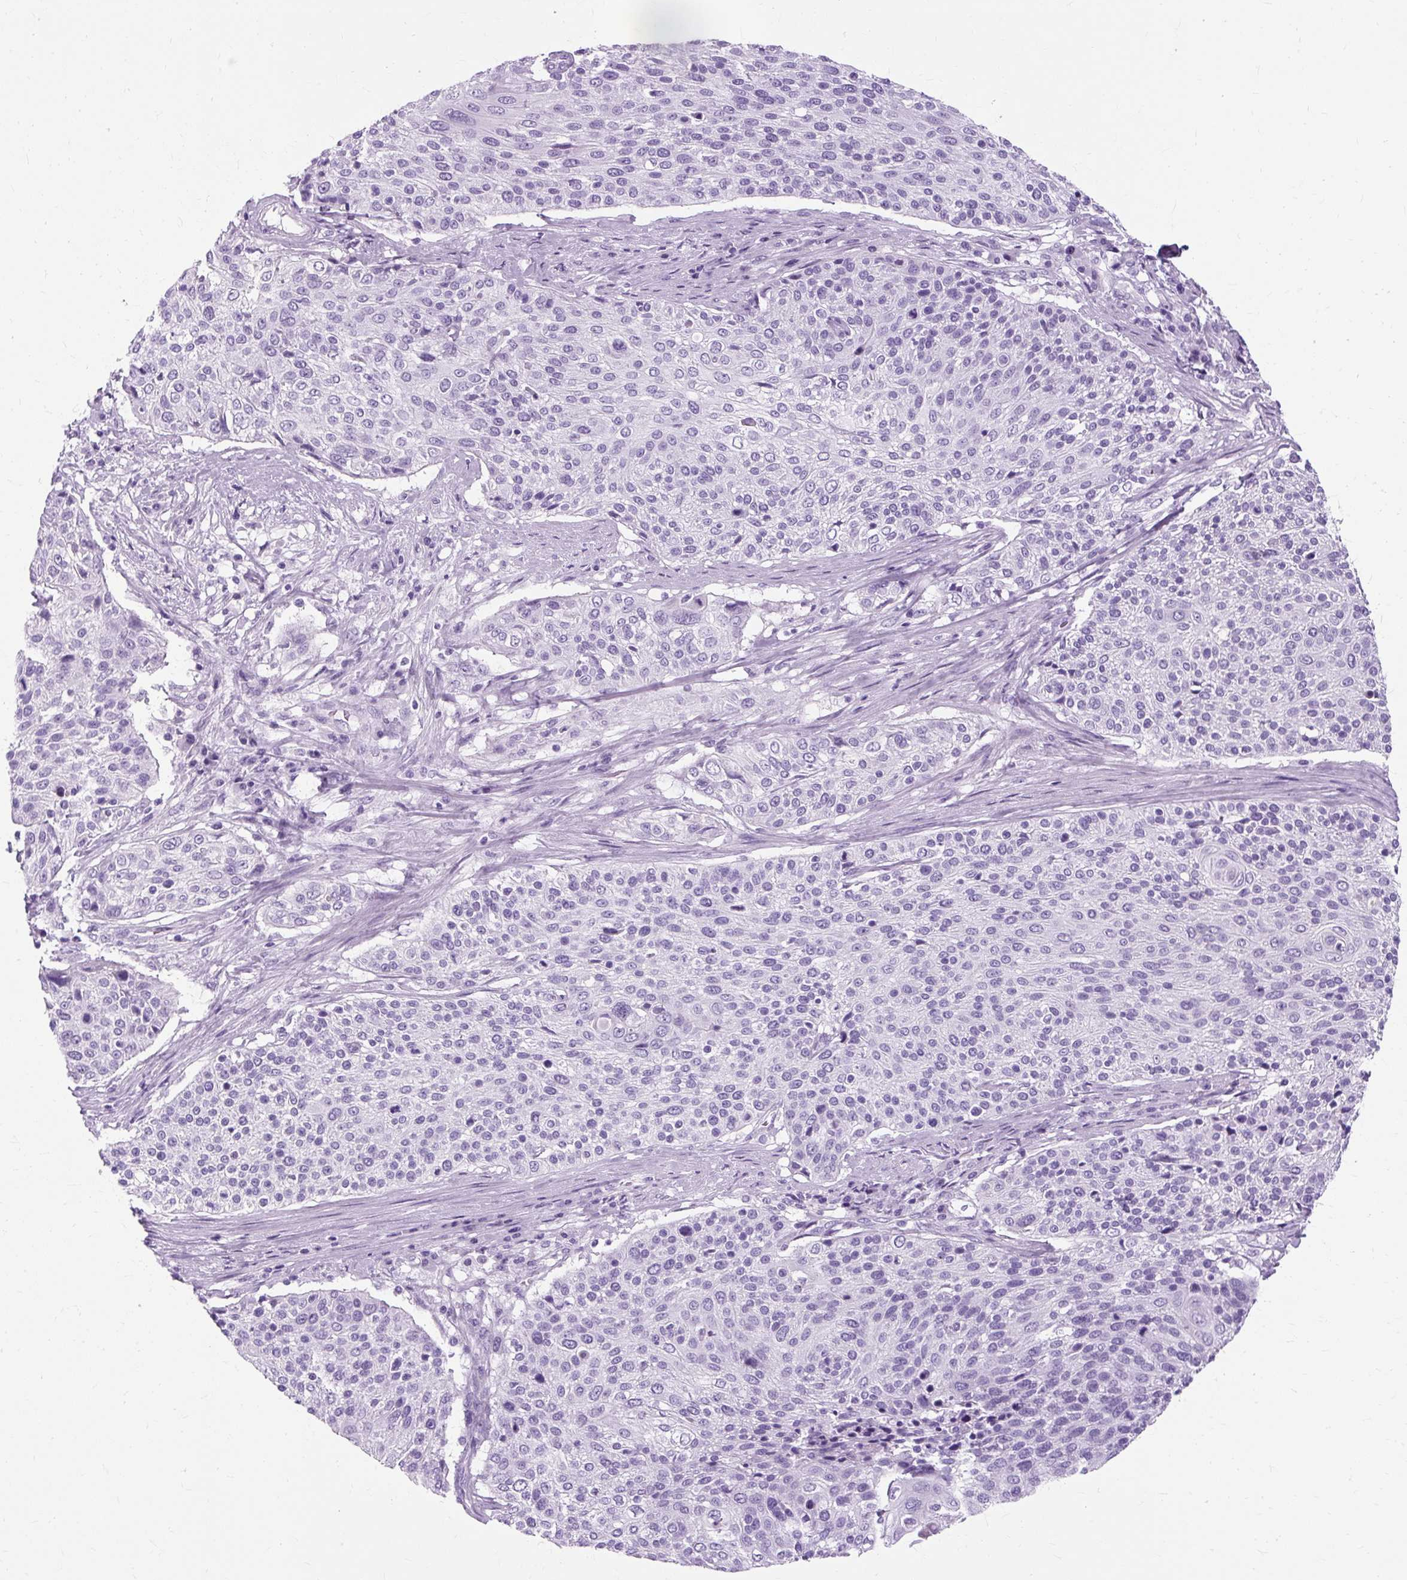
{"staining": {"intensity": "negative", "quantity": "none", "location": "none"}, "tissue": "cervical cancer", "cell_type": "Tumor cells", "image_type": "cancer", "snomed": [{"axis": "morphology", "description": "Squamous cell carcinoma, NOS"}, {"axis": "topography", "description": "Cervix"}], "caption": "An immunohistochemistry (IHC) photomicrograph of cervical cancer (squamous cell carcinoma) is shown. There is no staining in tumor cells of cervical cancer (squamous cell carcinoma).", "gene": "TMEM89", "patient": {"sex": "female", "age": 31}}